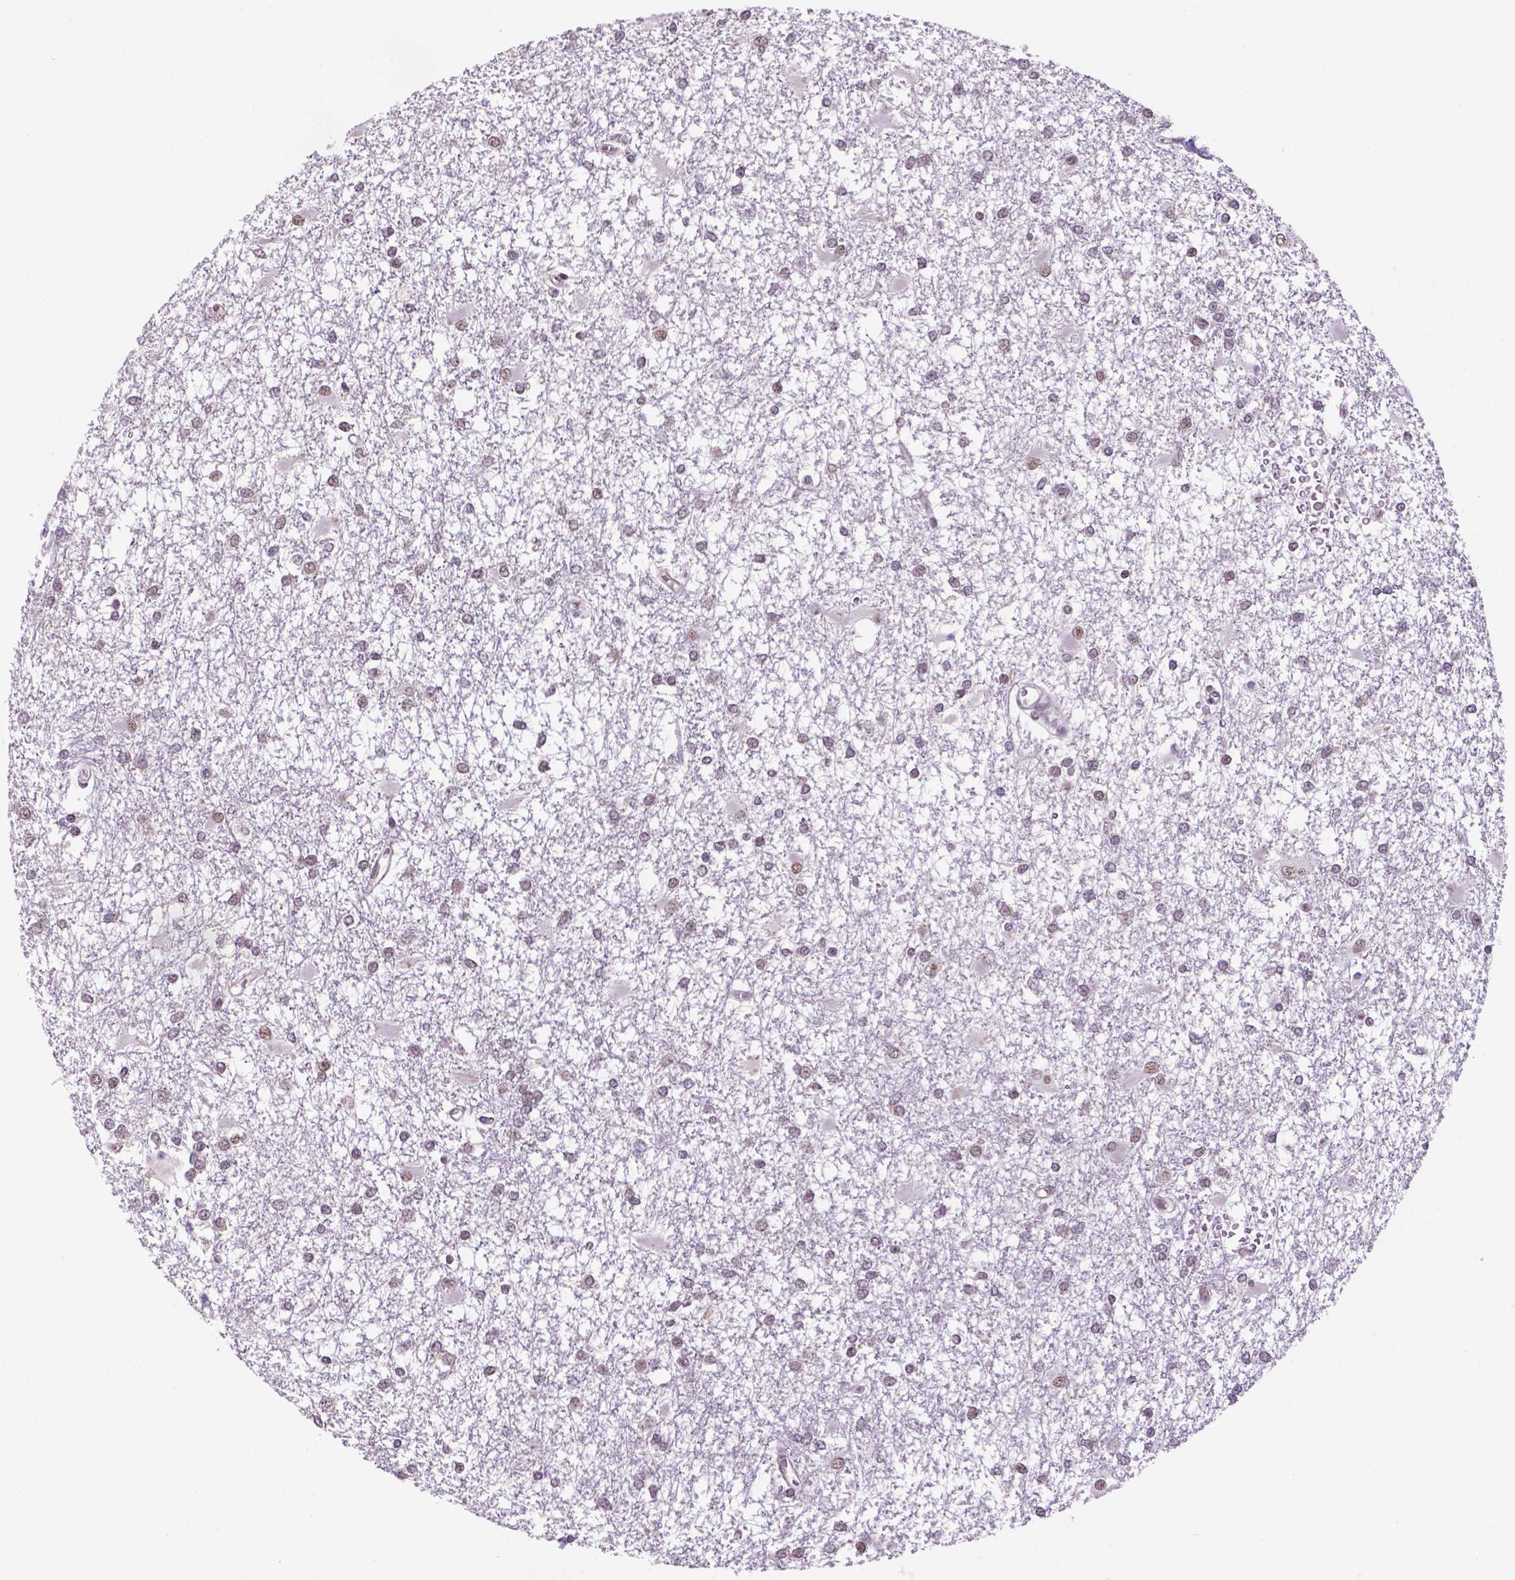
{"staining": {"intensity": "weak", "quantity": "25%-75%", "location": "nuclear"}, "tissue": "glioma", "cell_type": "Tumor cells", "image_type": "cancer", "snomed": [{"axis": "morphology", "description": "Glioma, malignant, High grade"}, {"axis": "topography", "description": "Cerebral cortex"}], "caption": "A brown stain labels weak nuclear staining of a protein in high-grade glioma (malignant) tumor cells.", "gene": "PER2", "patient": {"sex": "male", "age": 79}}